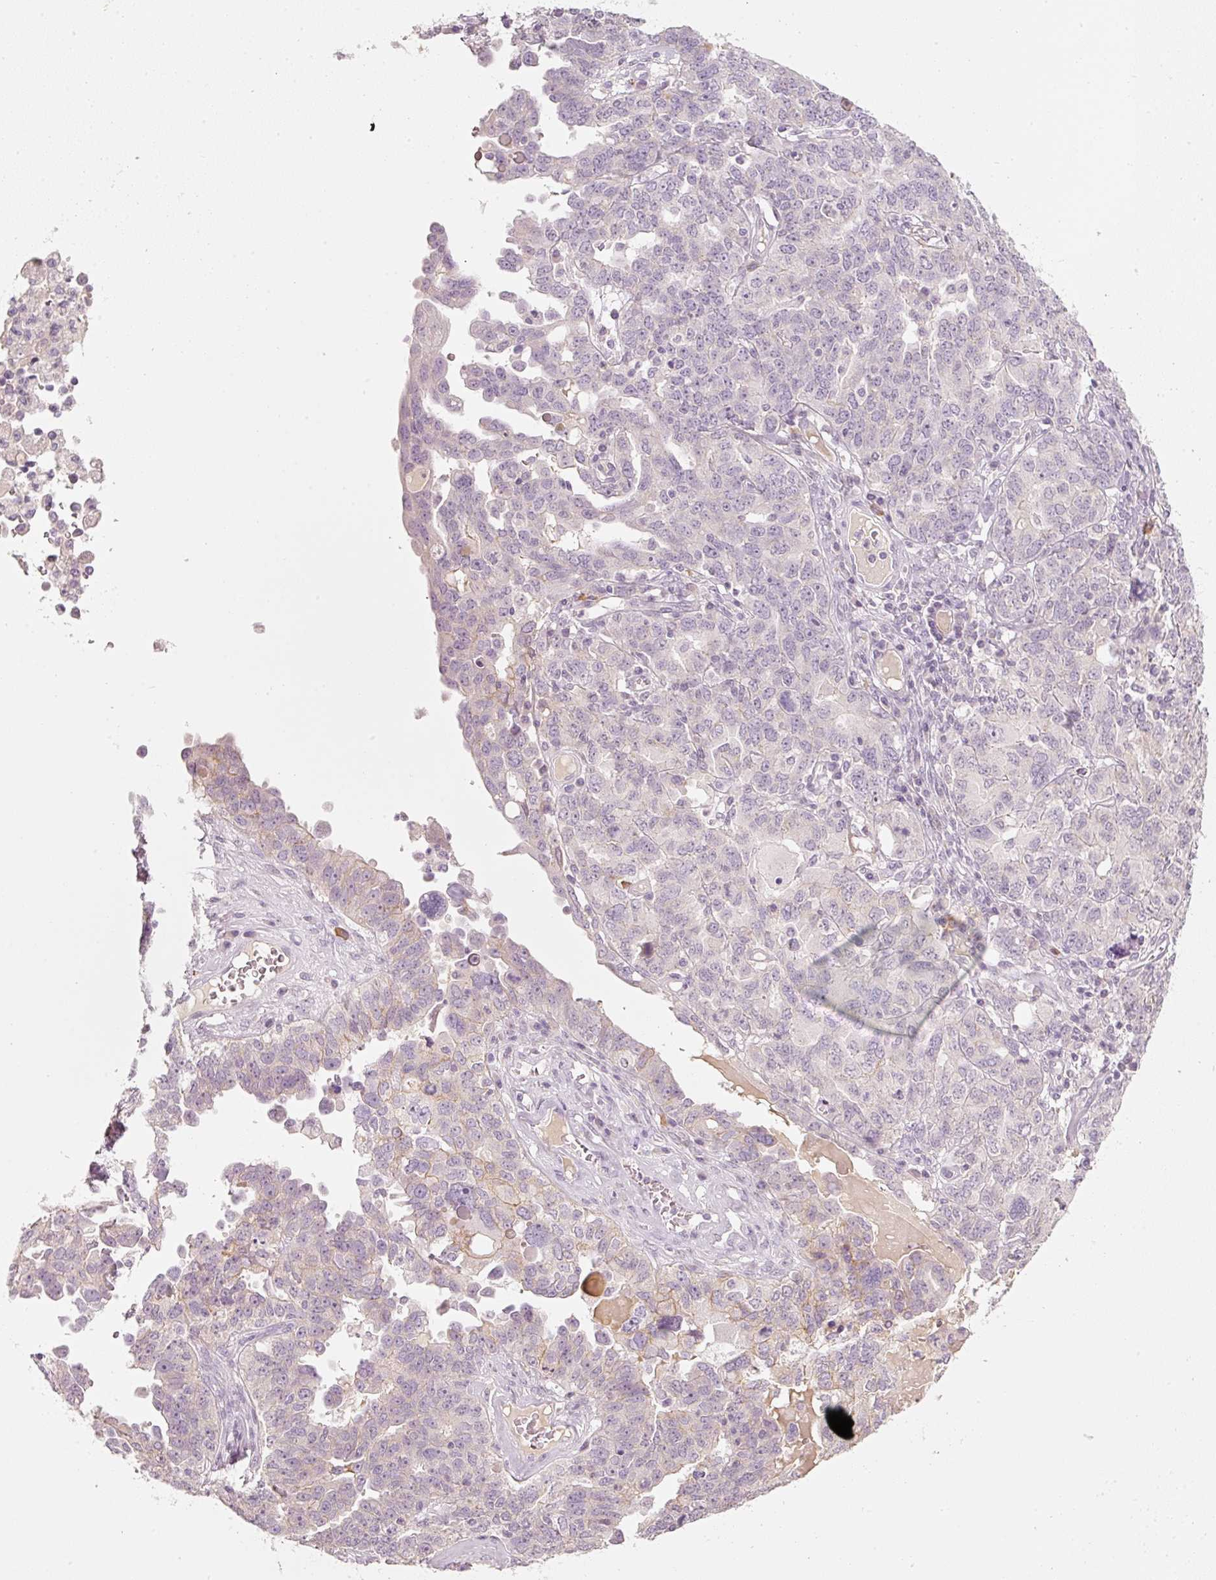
{"staining": {"intensity": "negative", "quantity": "none", "location": "none"}, "tissue": "ovarian cancer", "cell_type": "Tumor cells", "image_type": "cancer", "snomed": [{"axis": "morphology", "description": "Carcinoma, endometroid"}, {"axis": "topography", "description": "Ovary"}], "caption": "High power microscopy histopathology image of an immunohistochemistry image of ovarian cancer, revealing no significant expression in tumor cells.", "gene": "STEAP1", "patient": {"sex": "female", "age": 62}}